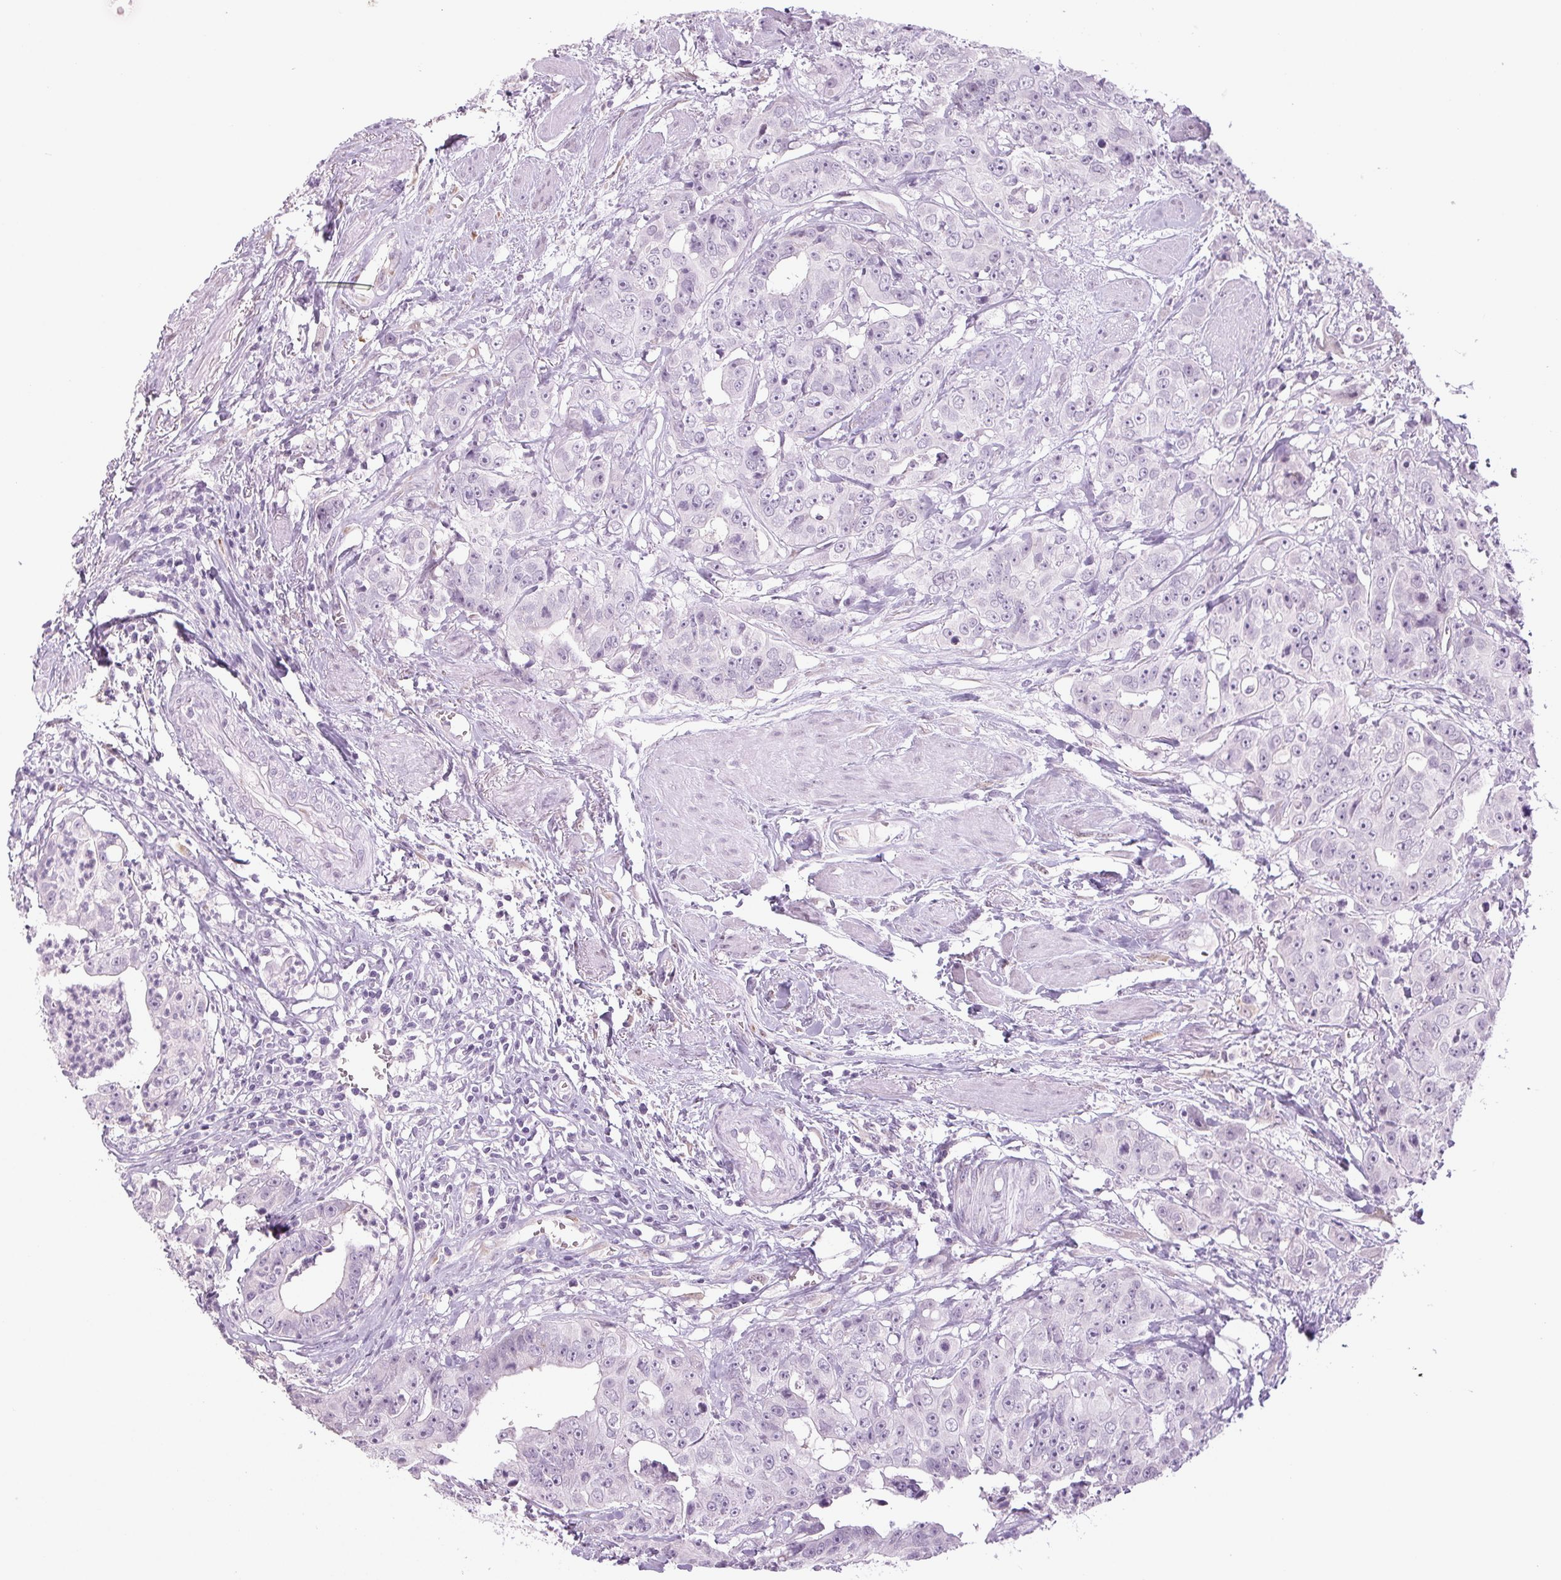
{"staining": {"intensity": "negative", "quantity": "none", "location": "none"}, "tissue": "colorectal cancer", "cell_type": "Tumor cells", "image_type": "cancer", "snomed": [{"axis": "morphology", "description": "Adenocarcinoma, NOS"}, {"axis": "topography", "description": "Rectum"}], "caption": "High power microscopy image of an immunohistochemistry histopathology image of colorectal cancer (adenocarcinoma), revealing no significant expression in tumor cells.", "gene": "DNAJC6", "patient": {"sex": "female", "age": 62}}